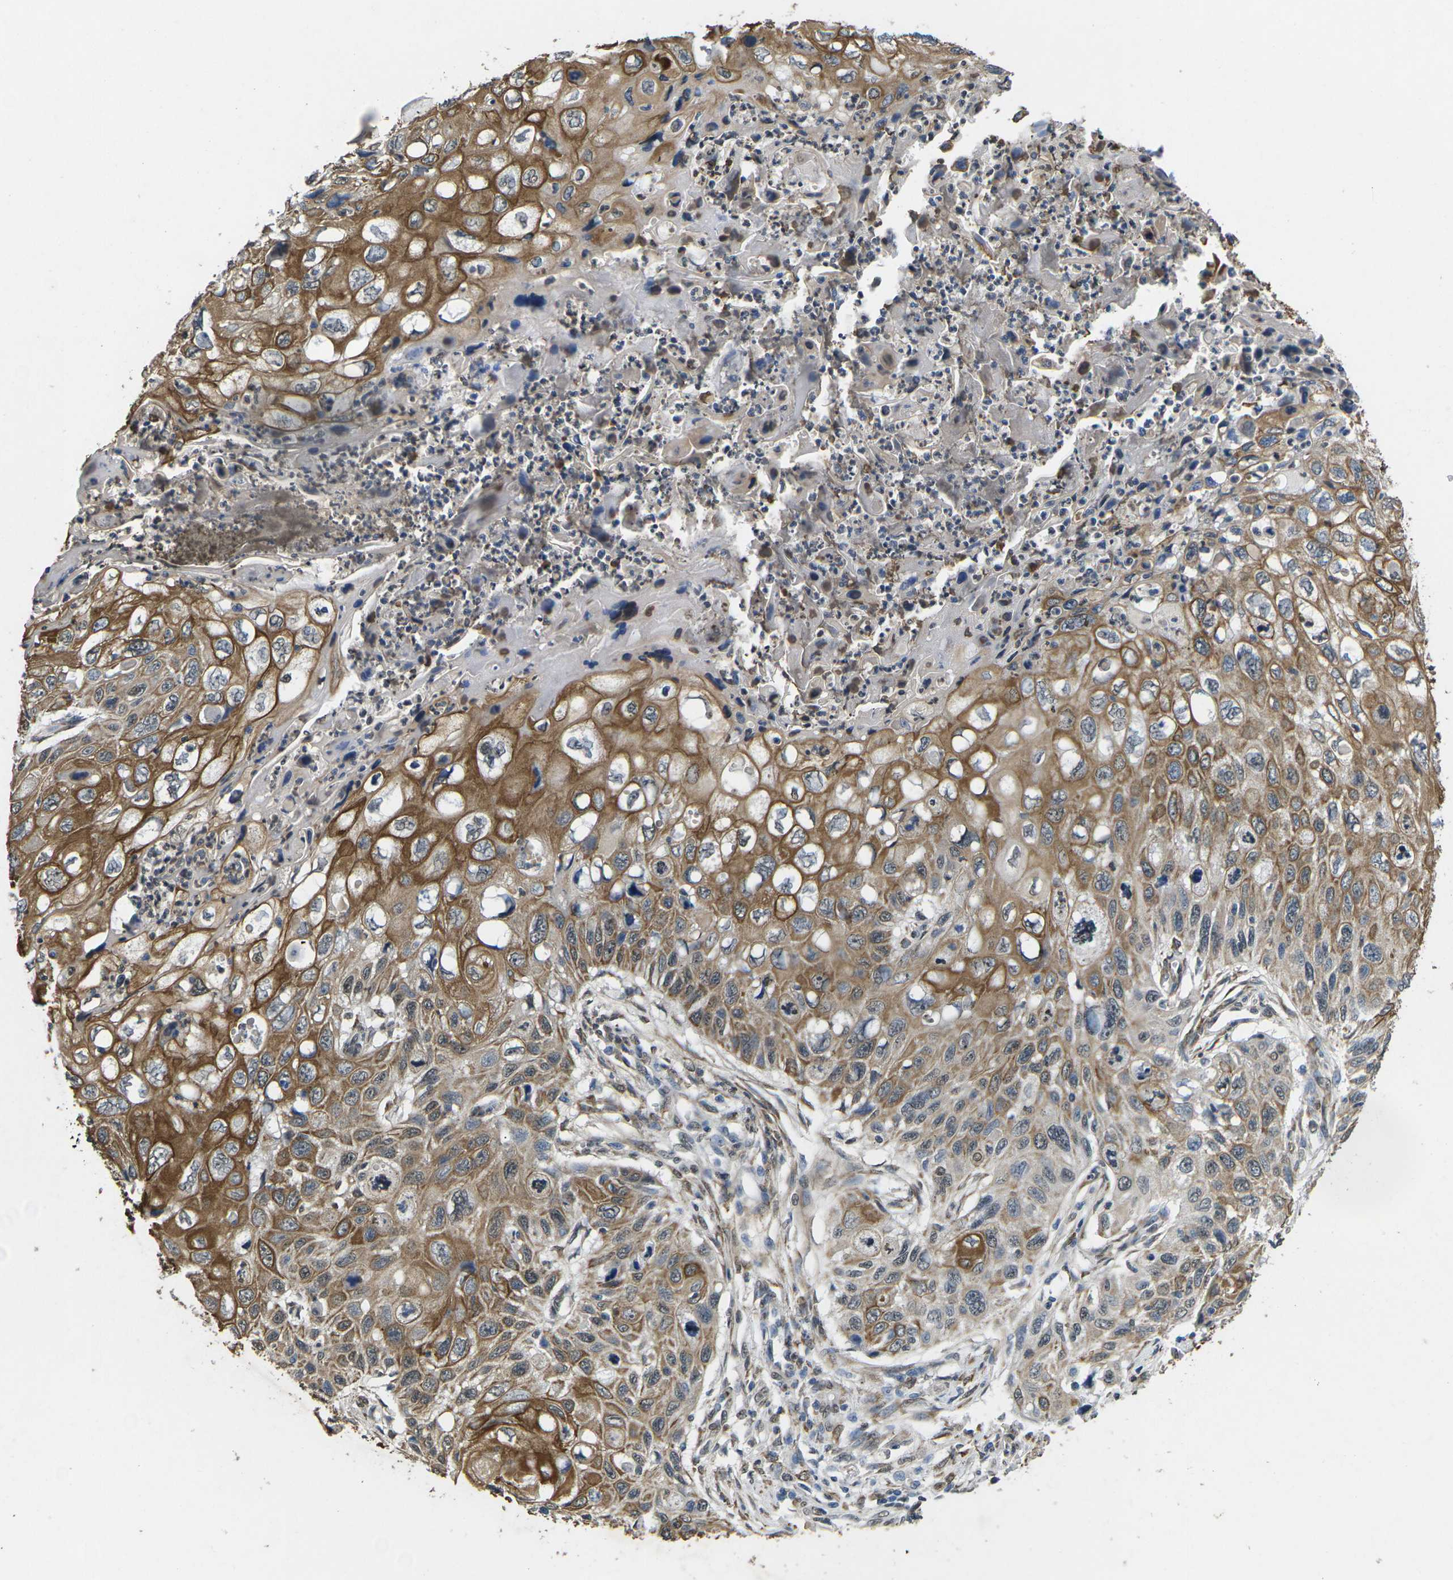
{"staining": {"intensity": "moderate", "quantity": ">75%", "location": "cytoplasmic/membranous"}, "tissue": "cervical cancer", "cell_type": "Tumor cells", "image_type": "cancer", "snomed": [{"axis": "morphology", "description": "Squamous cell carcinoma, NOS"}, {"axis": "topography", "description": "Cervix"}], "caption": "Cervical squamous cell carcinoma stained with a protein marker demonstrates moderate staining in tumor cells.", "gene": "SCNN1B", "patient": {"sex": "female", "age": 70}}